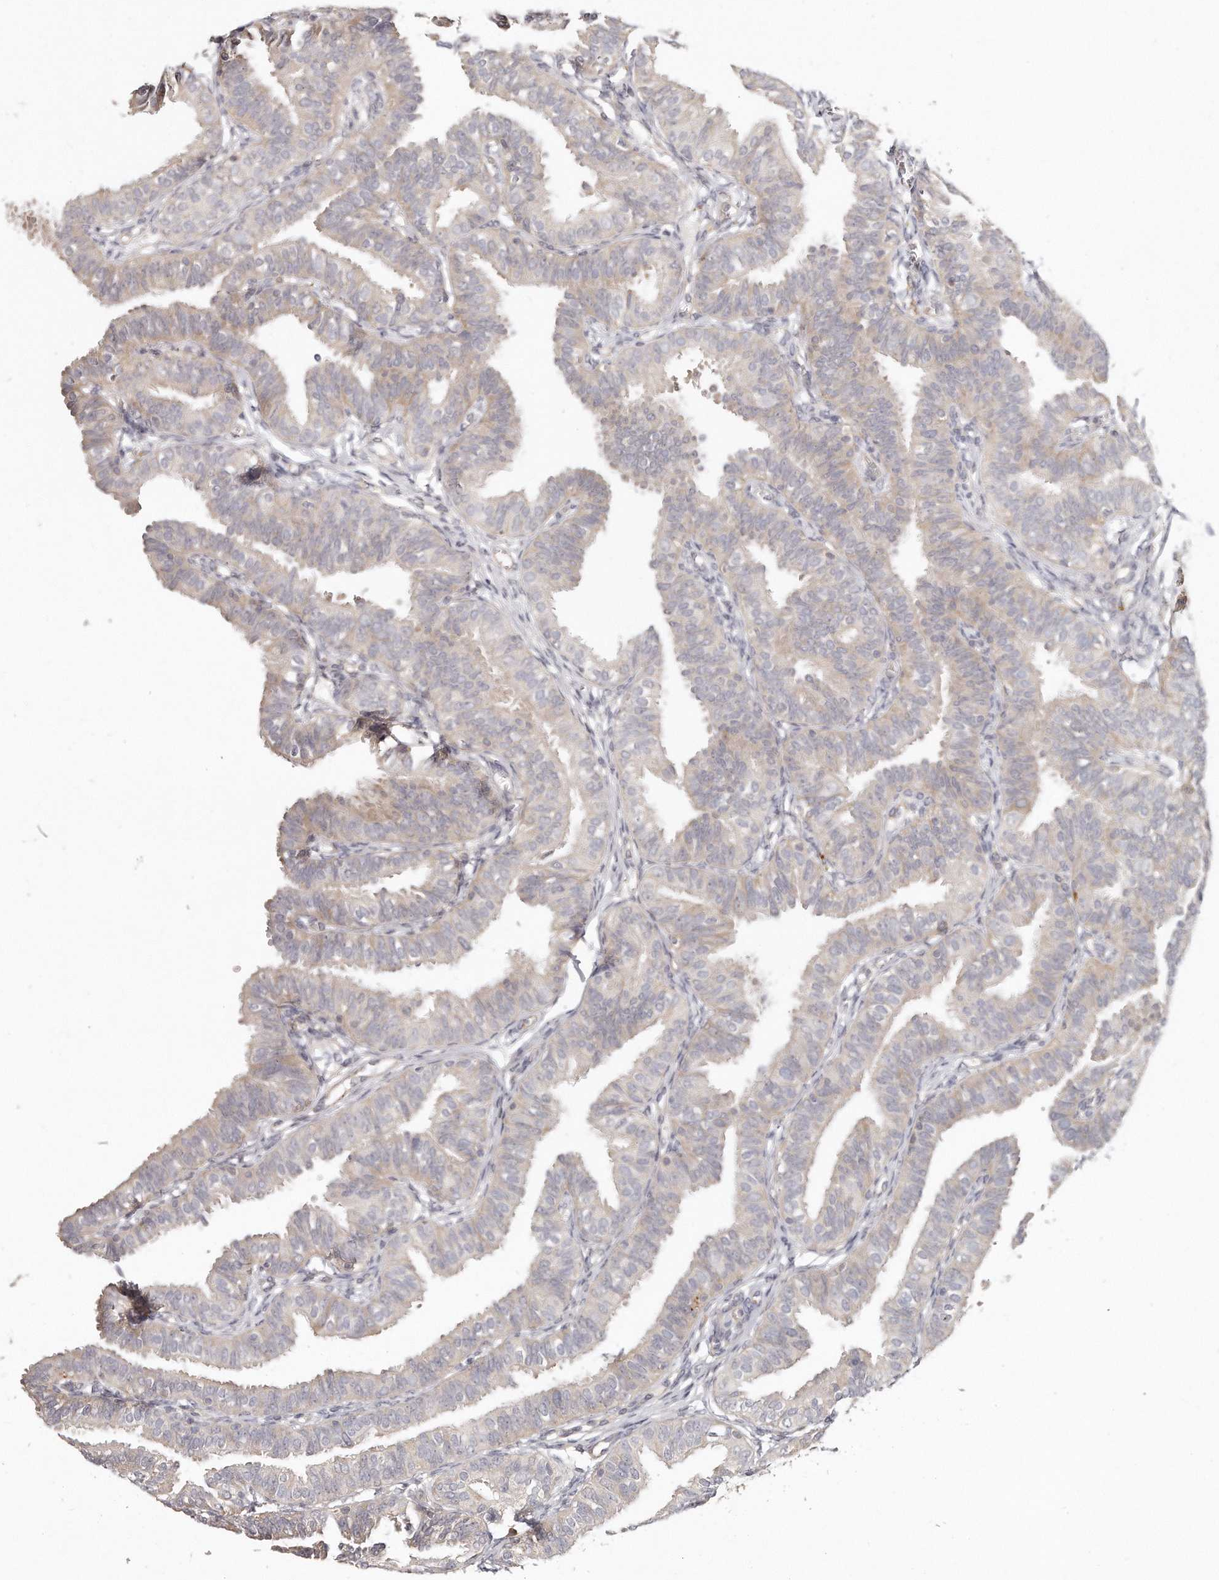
{"staining": {"intensity": "weak", "quantity": "<25%", "location": "cytoplasmic/membranous"}, "tissue": "fallopian tube", "cell_type": "Glandular cells", "image_type": "normal", "snomed": [{"axis": "morphology", "description": "Normal tissue, NOS"}, {"axis": "topography", "description": "Fallopian tube"}], "caption": "Immunohistochemistry (IHC) micrograph of benign fallopian tube: human fallopian tube stained with DAB (3,3'-diaminobenzidine) exhibits no significant protein positivity in glandular cells.", "gene": "TTLL4", "patient": {"sex": "female", "age": 35}}